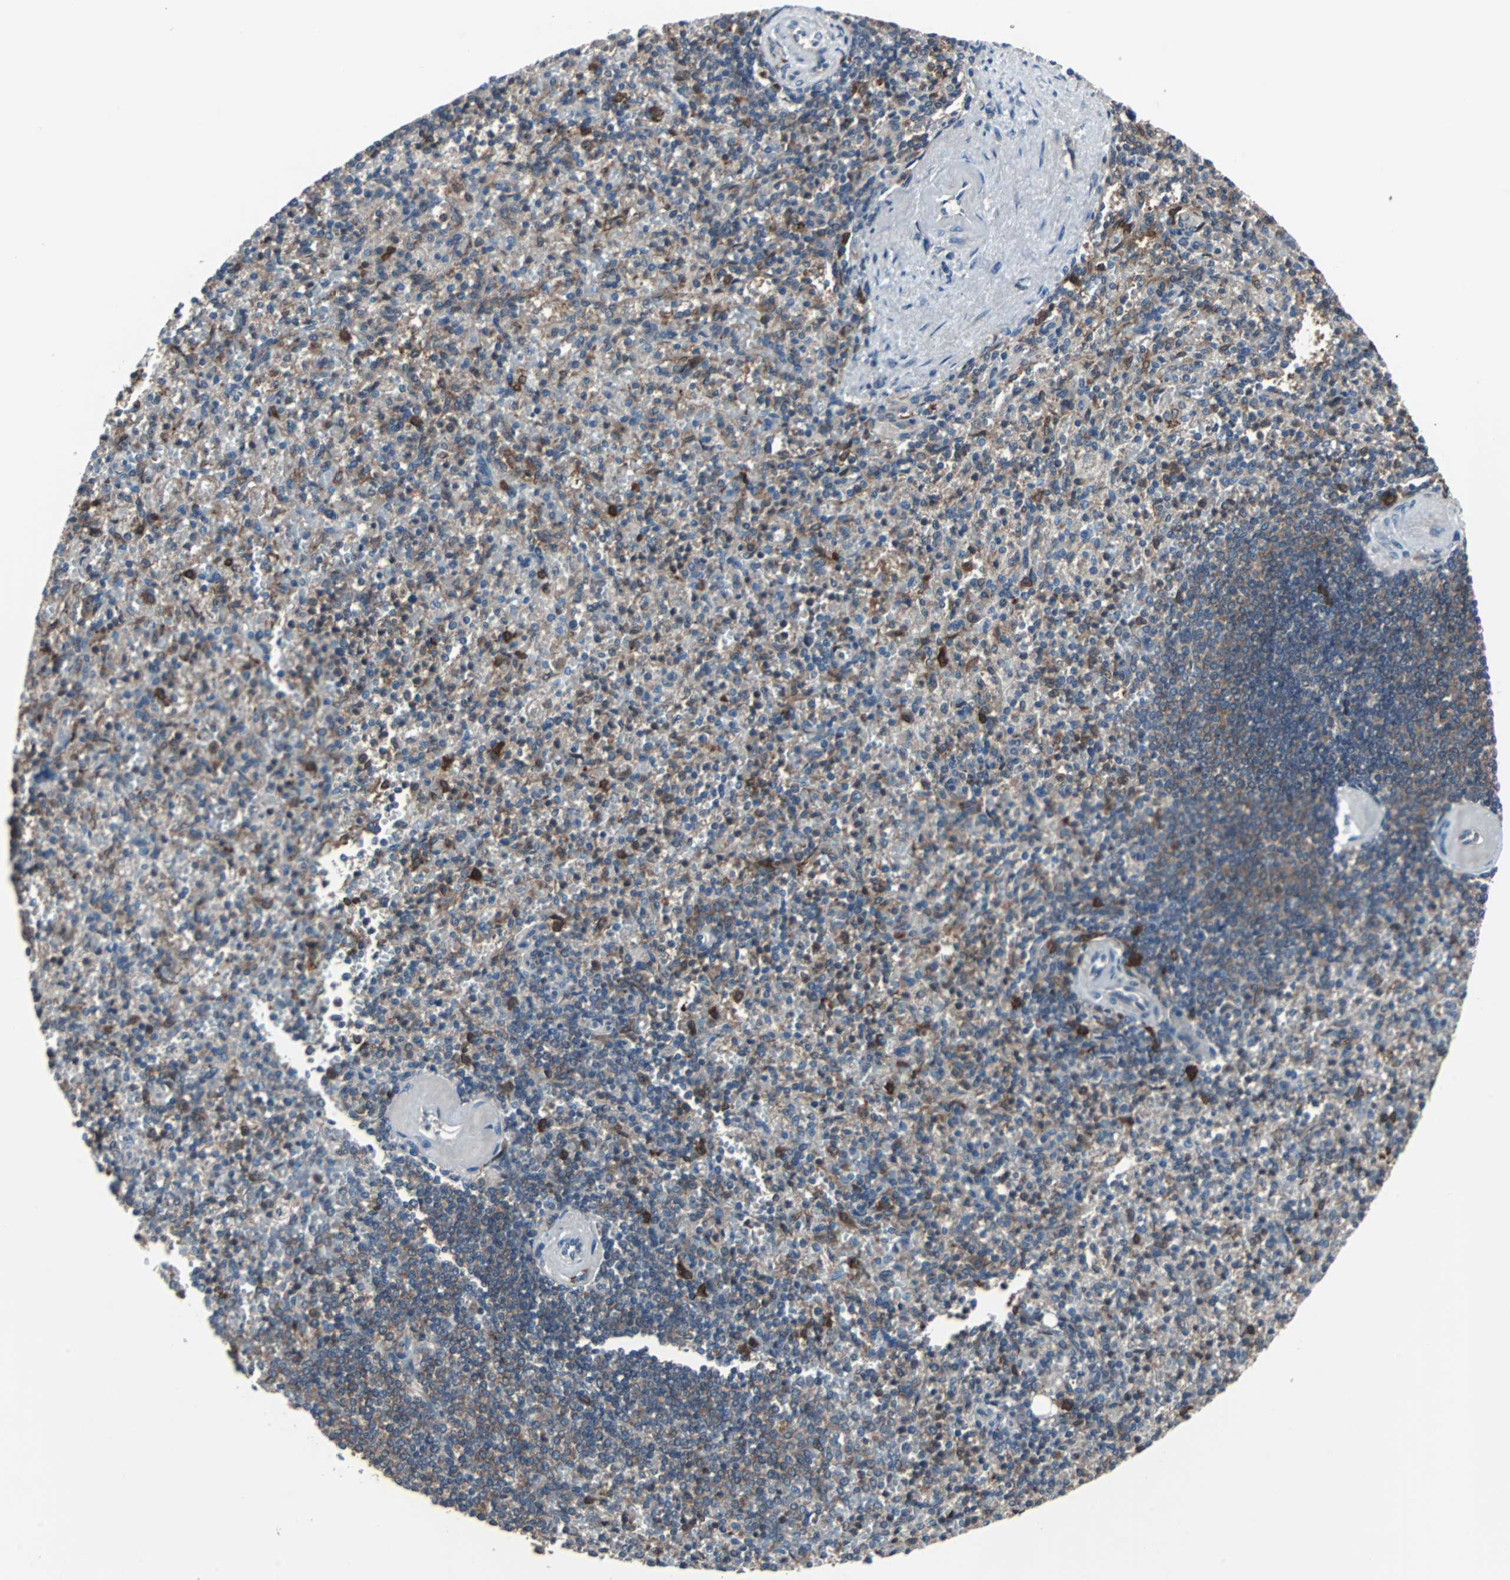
{"staining": {"intensity": "strong", "quantity": "25%-75%", "location": "cytoplasmic/membranous"}, "tissue": "spleen", "cell_type": "Cells in red pulp", "image_type": "normal", "snomed": [{"axis": "morphology", "description": "Normal tissue, NOS"}, {"axis": "topography", "description": "Spleen"}], "caption": "Immunohistochemistry (DAB (3,3'-diaminobenzidine)) staining of benign human spleen displays strong cytoplasmic/membranous protein positivity in about 25%-75% of cells in red pulp.", "gene": "PAK1", "patient": {"sex": "female", "age": 74}}